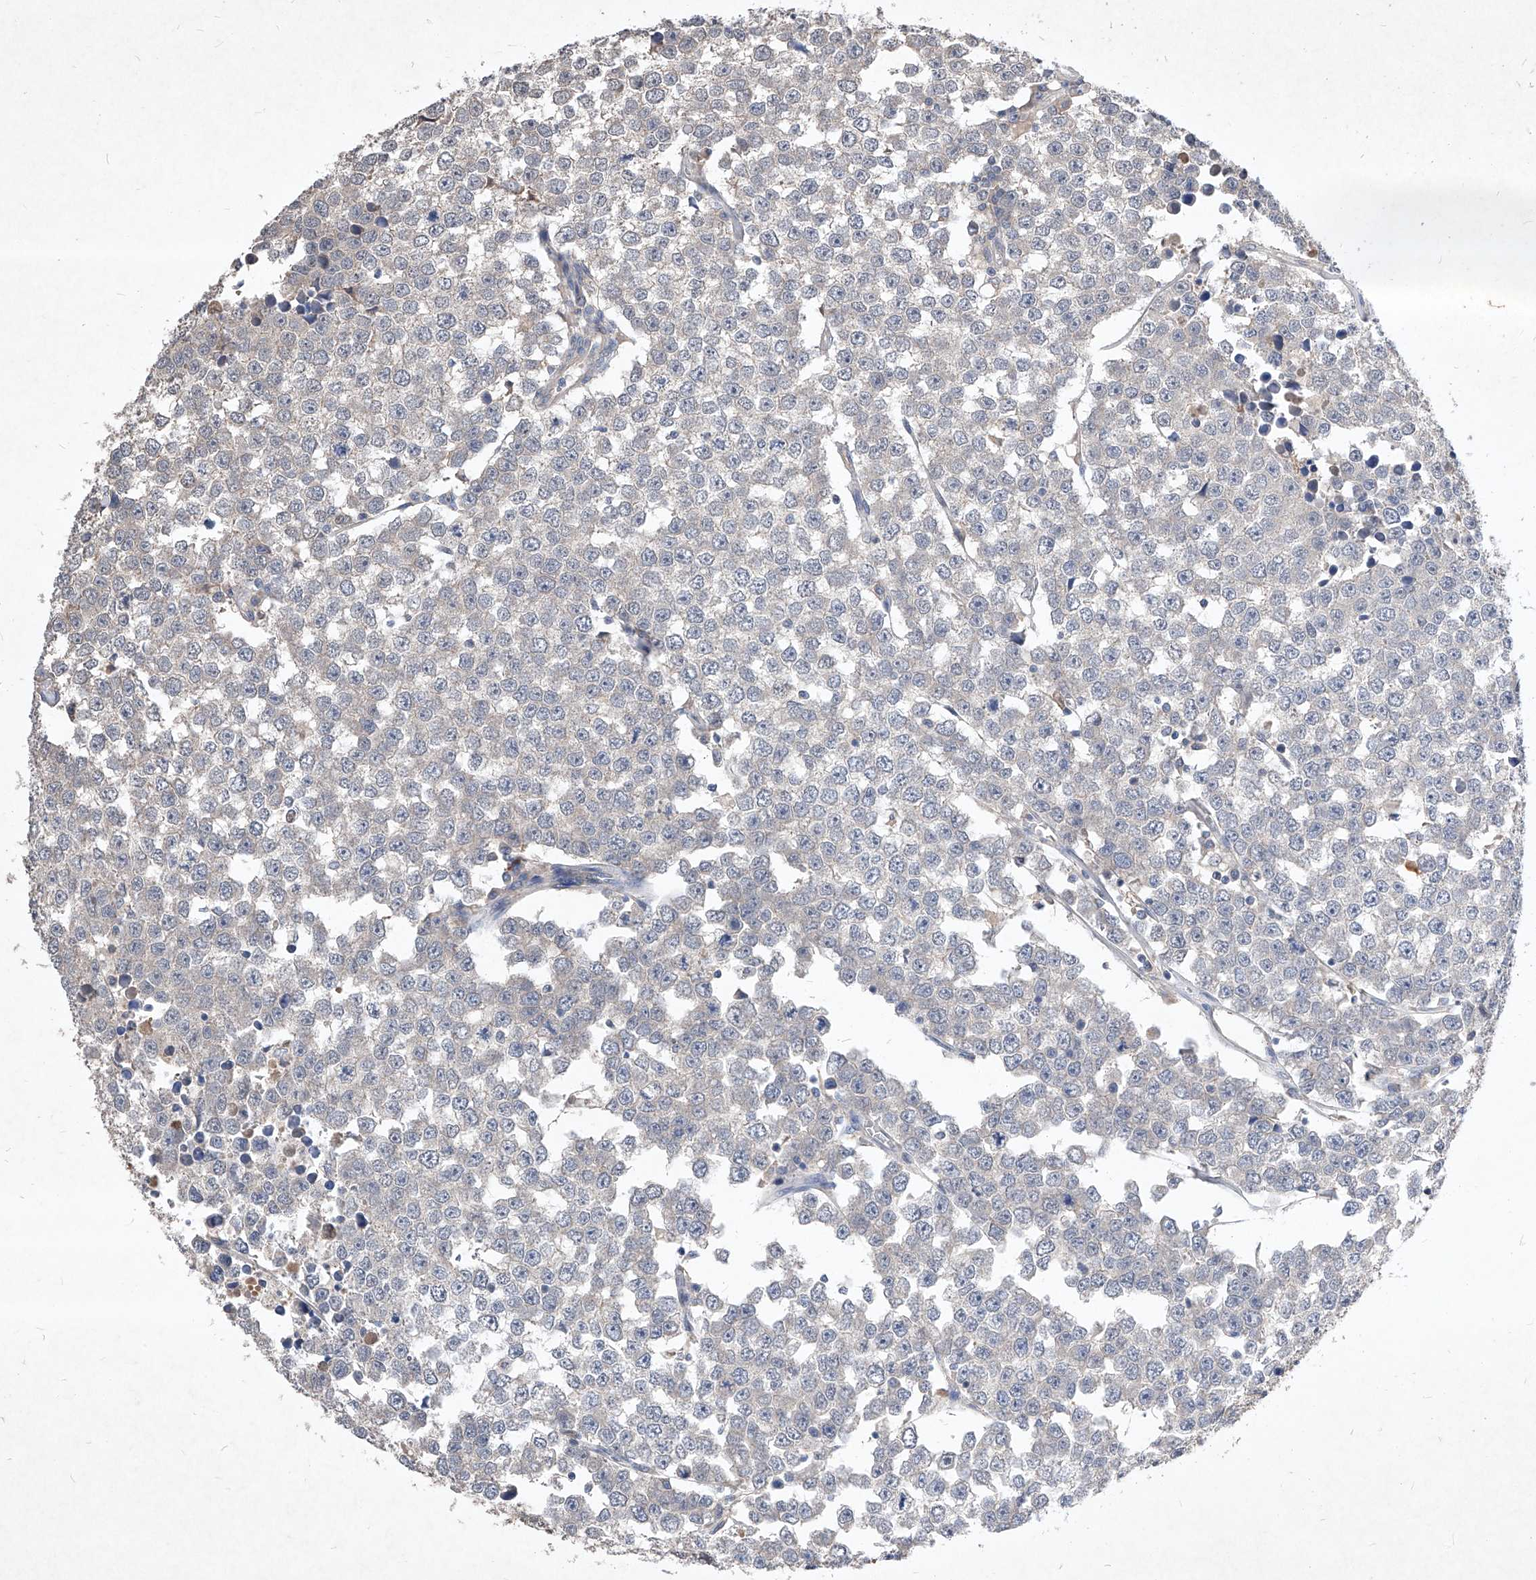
{"staining": {"intensity": "negative", "quantity": "none", "location": "none"}, "tissue": "testis cancer", "cell_type": "Tumor cells", "image_type": "cancer", "snomed": [{"axis": "morphology", "description": "Seminoma, NOS"}, {"axis": "morphology", "description": "Carcinoma, Embryonal, NOS"}, {"axis": "topography", "description": "Testis"}], "caption": "Testis cancer was stained to show a protein in brown. There is no significant staining in tumor cells.", "gene": "SYNGR1", "patient": {"sex": "male", "age": 52}}